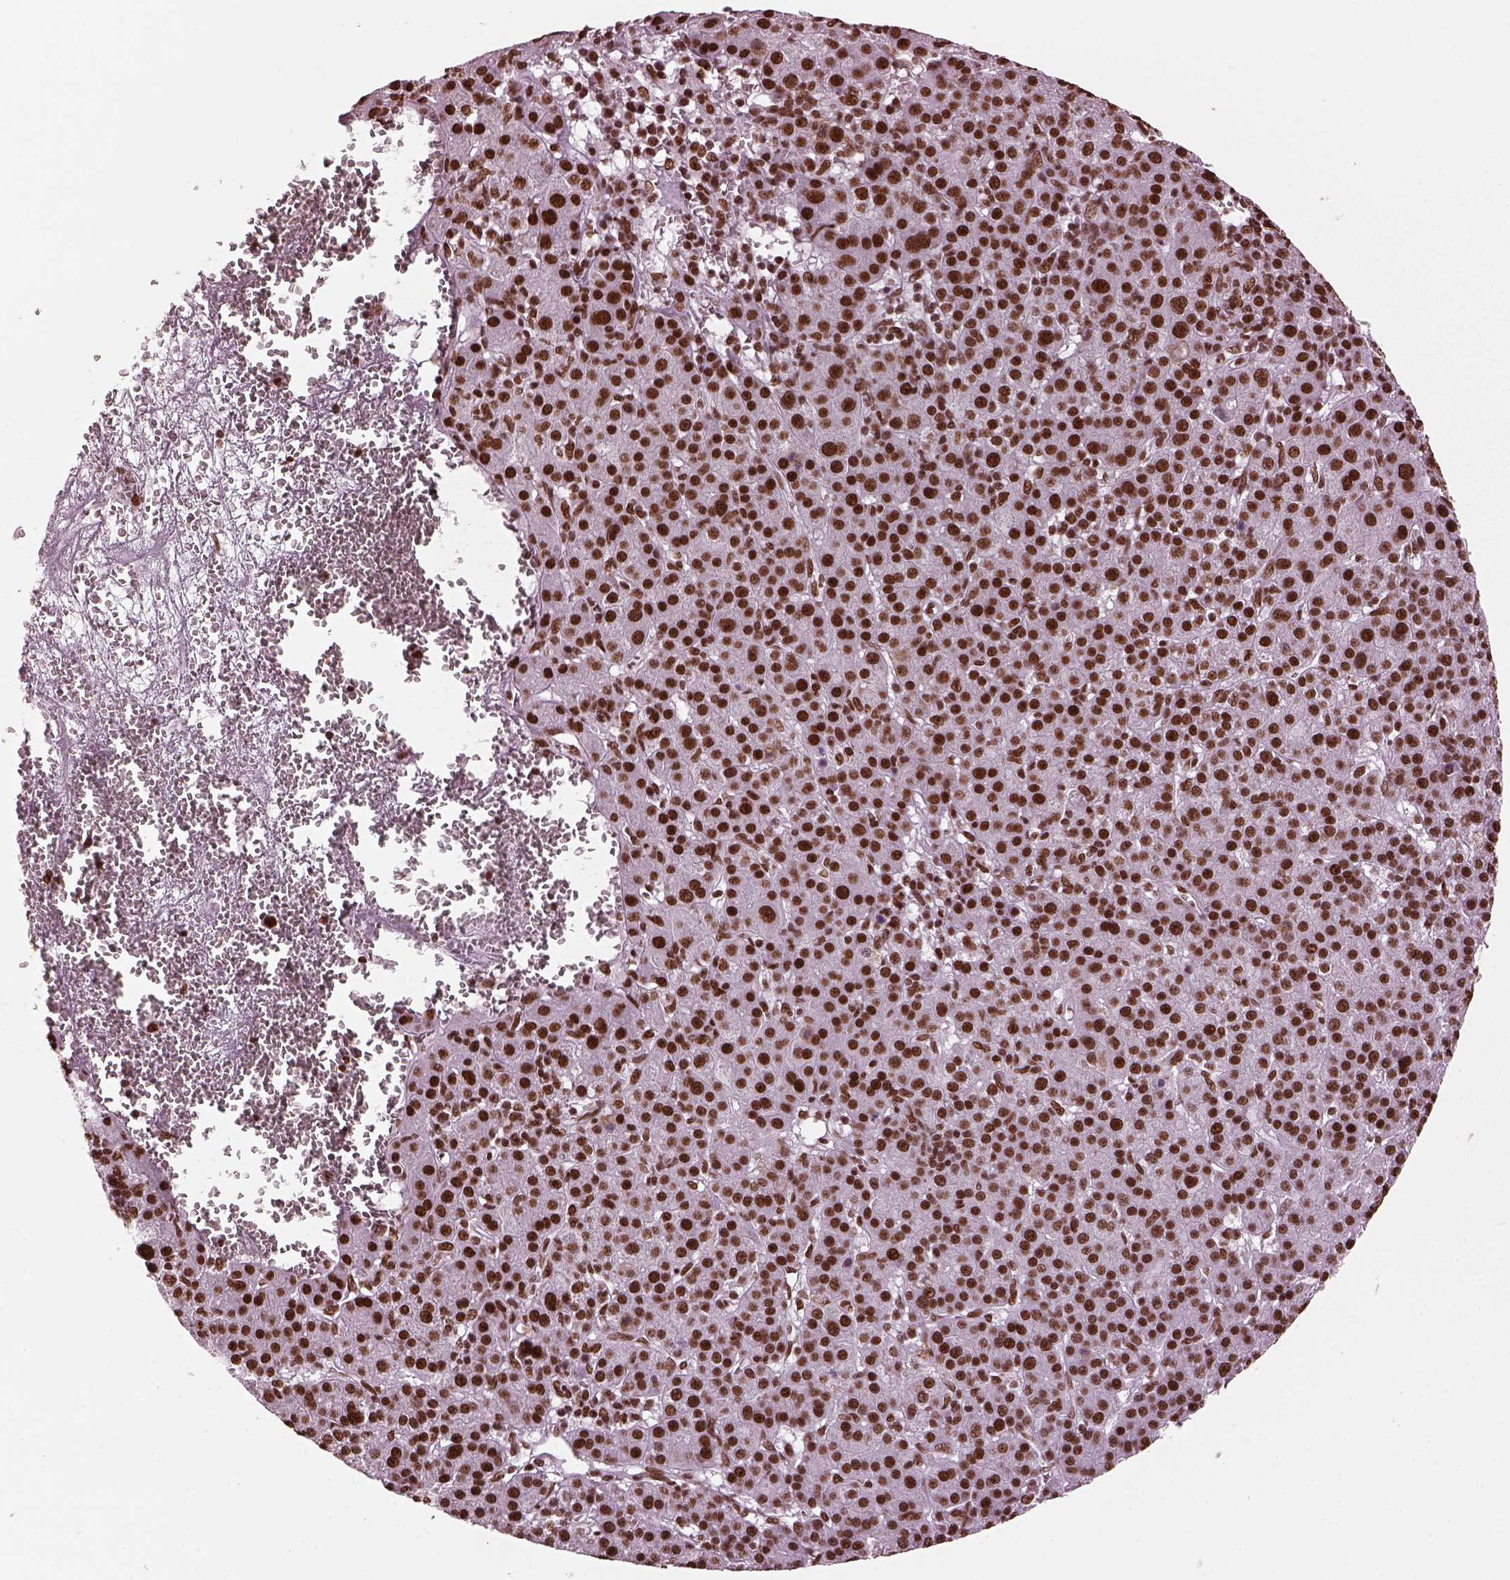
{"staining": {"intensity": "strong", "quantity": ">75%", "location": "nuclear"}, "tissue": "liver cancer", "cell_type": "Tumor cells", "image_type": "cancer", "snomed": [{"axis": "morphology", "description": "Carcinoma, Hepatocellular, NOS"}, {"axis": "topography", "description": "Liver"}], "caption": "Protein expression analysis of human liver cancer reveals strong nuclear expression in approximately >75% of tumor cells. (DAB (3,3'-diaminobenzidine) = brown stain, brightfield microscopy at high magnification).", "gene": "CBFA2T3", "patient": {"sex": "female", "age": 60}}